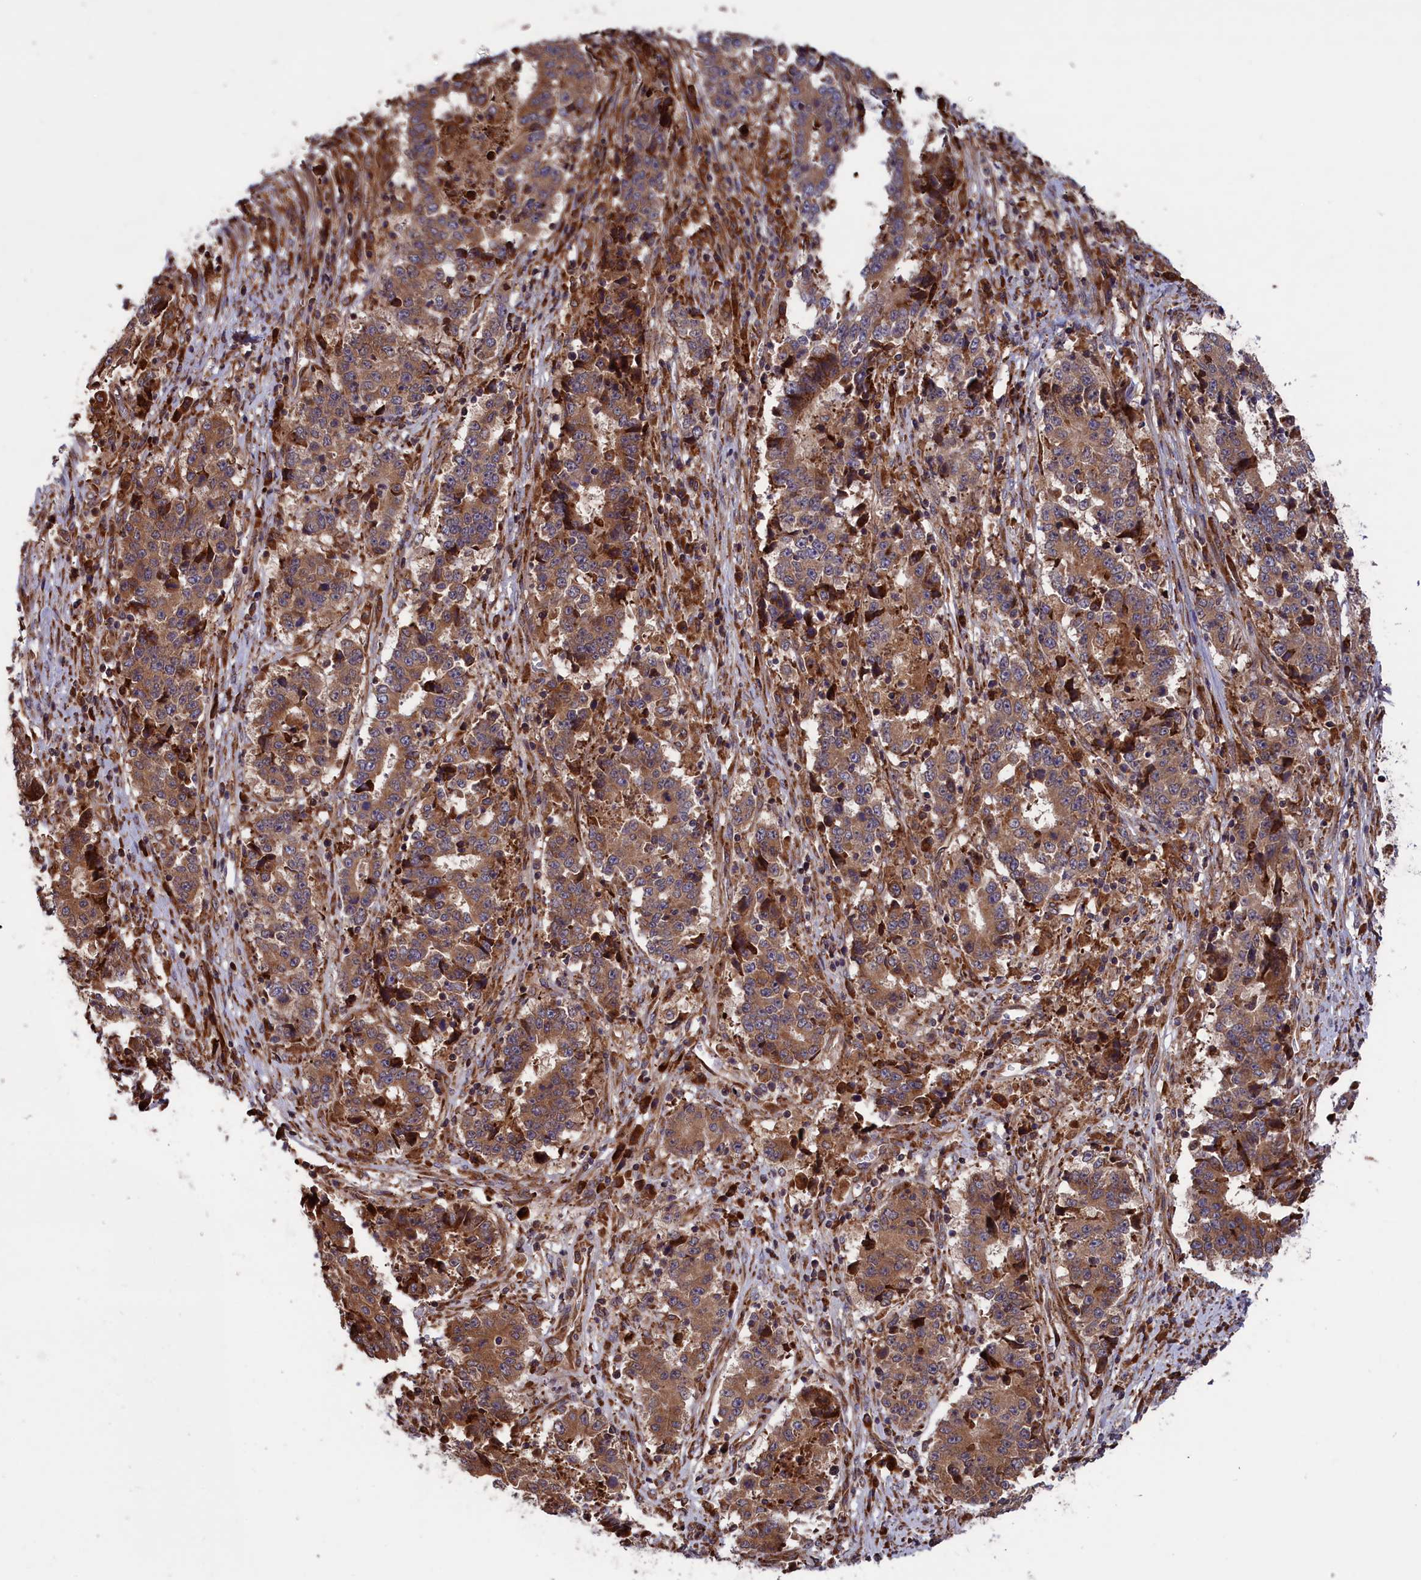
{"staining": {"intensity": "moderate", "quantity": ">75%", "location": "cytoplasmic/membranous"}, "tissue": "stomach cancer", "cell_type": "Tumor cells", "image_type": "cancer", "snomed": [{"axis": "morphology", "description": "Adenocarcinoma, NOS"}, {"axis": "topography", "description": "Stomach"}], "caption": "A micrograph of human stomach cancer (adenocarcinoma) stained for a protein exhibits moderate cytoplasmic/membranous brown staining in tumor cells.", "gene": "PLA2G4C", "patient": {"sex": "male", "age": 59}}